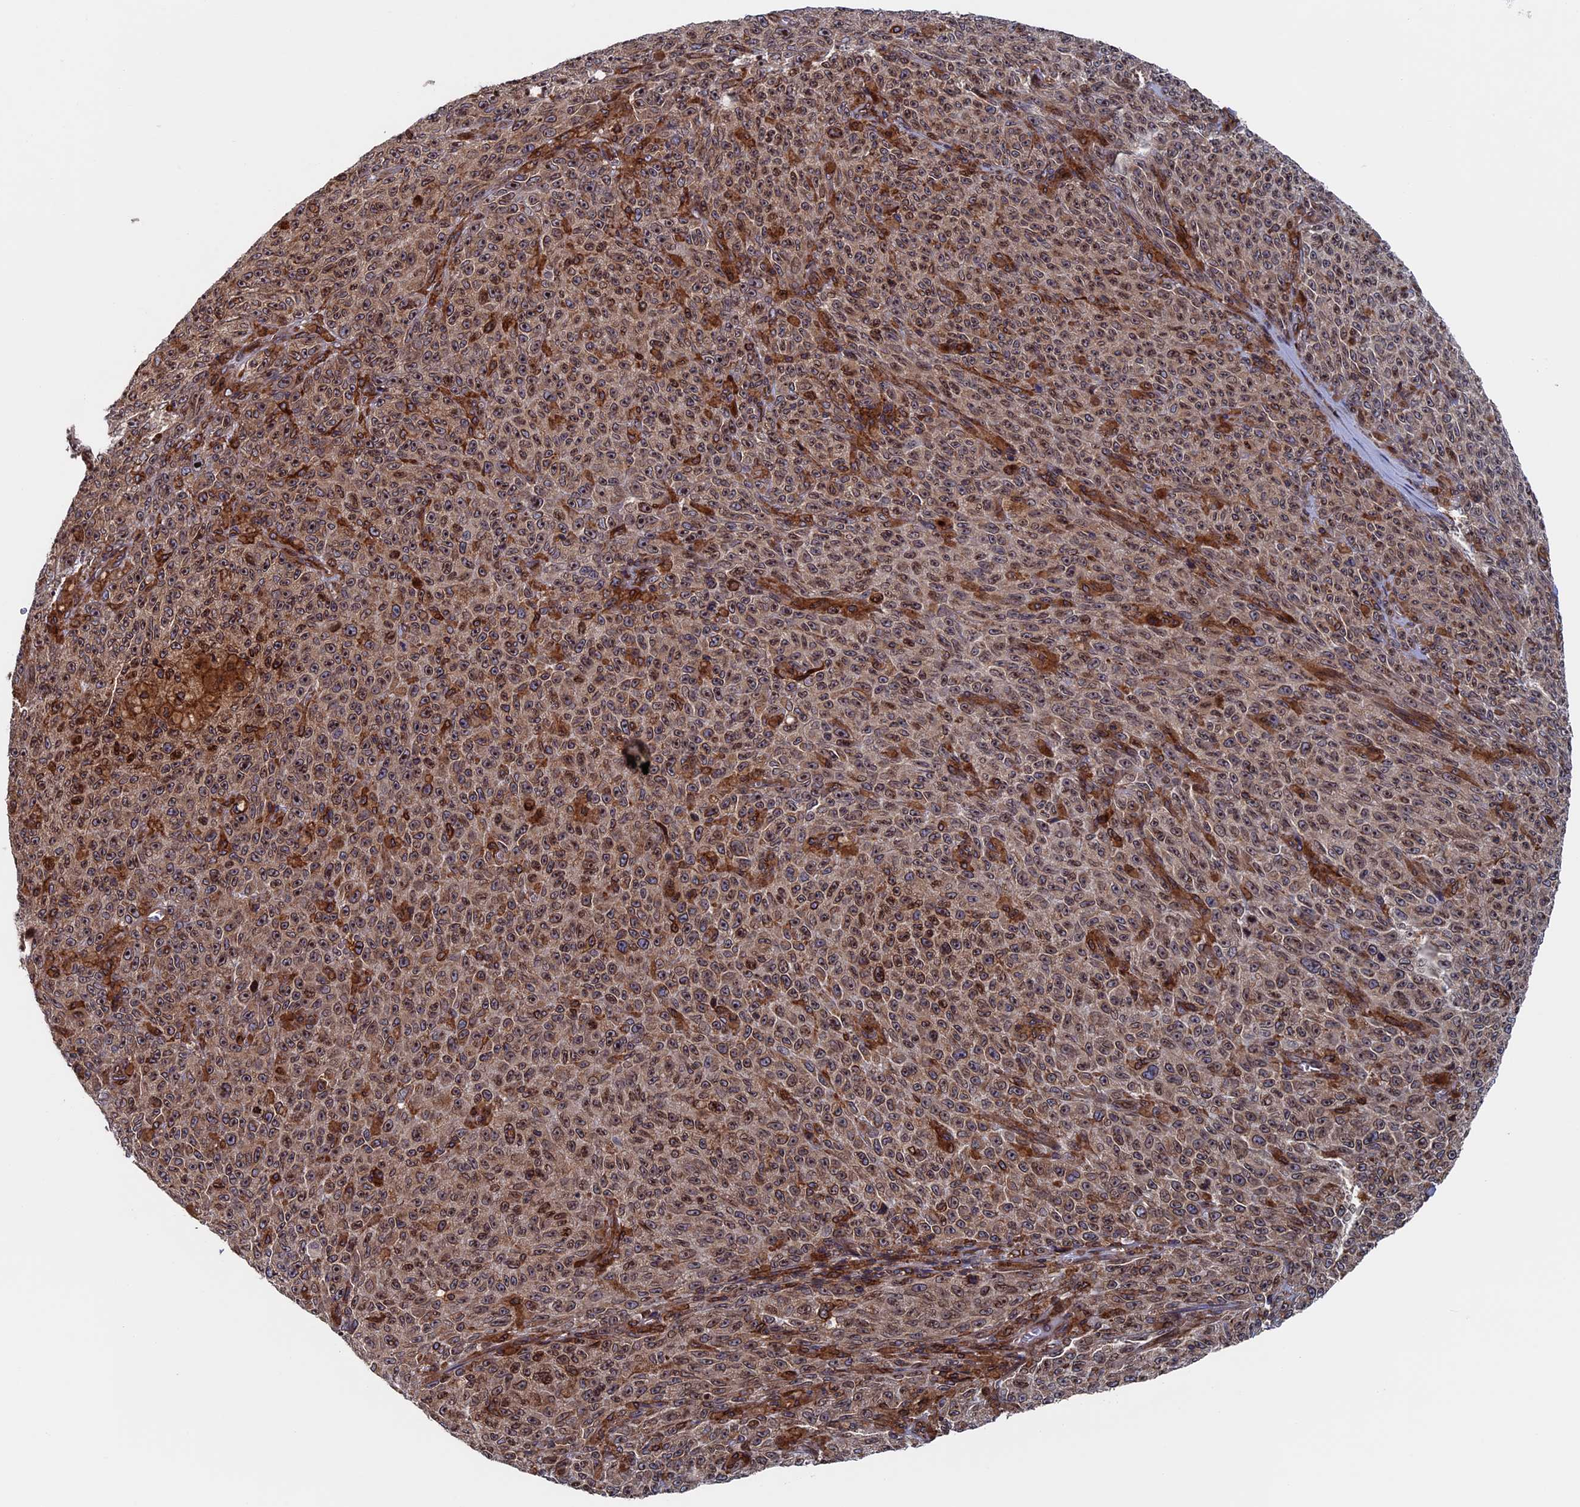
{"staining": {"intensity": "moderate", "quantity": ">75%", "location": "cytoplasmic/membranous"}, "tissue": "melanoma", "cell_type": "Tumor cells", "image_type": "cancer", "snomed": [{"axis": "morphology", "description": "Malignant melanoma, NOS"}, {"axis": "topography", "description": "Skin"}], "caption": "Moderate cytoplasmic/membranous positivity for a protein is present in about >75% of tumor cells of malignant melanoma using immunohistochemistry.", "gene": "RPUSD1", "patient": {"sex": "female", "age": 82}}